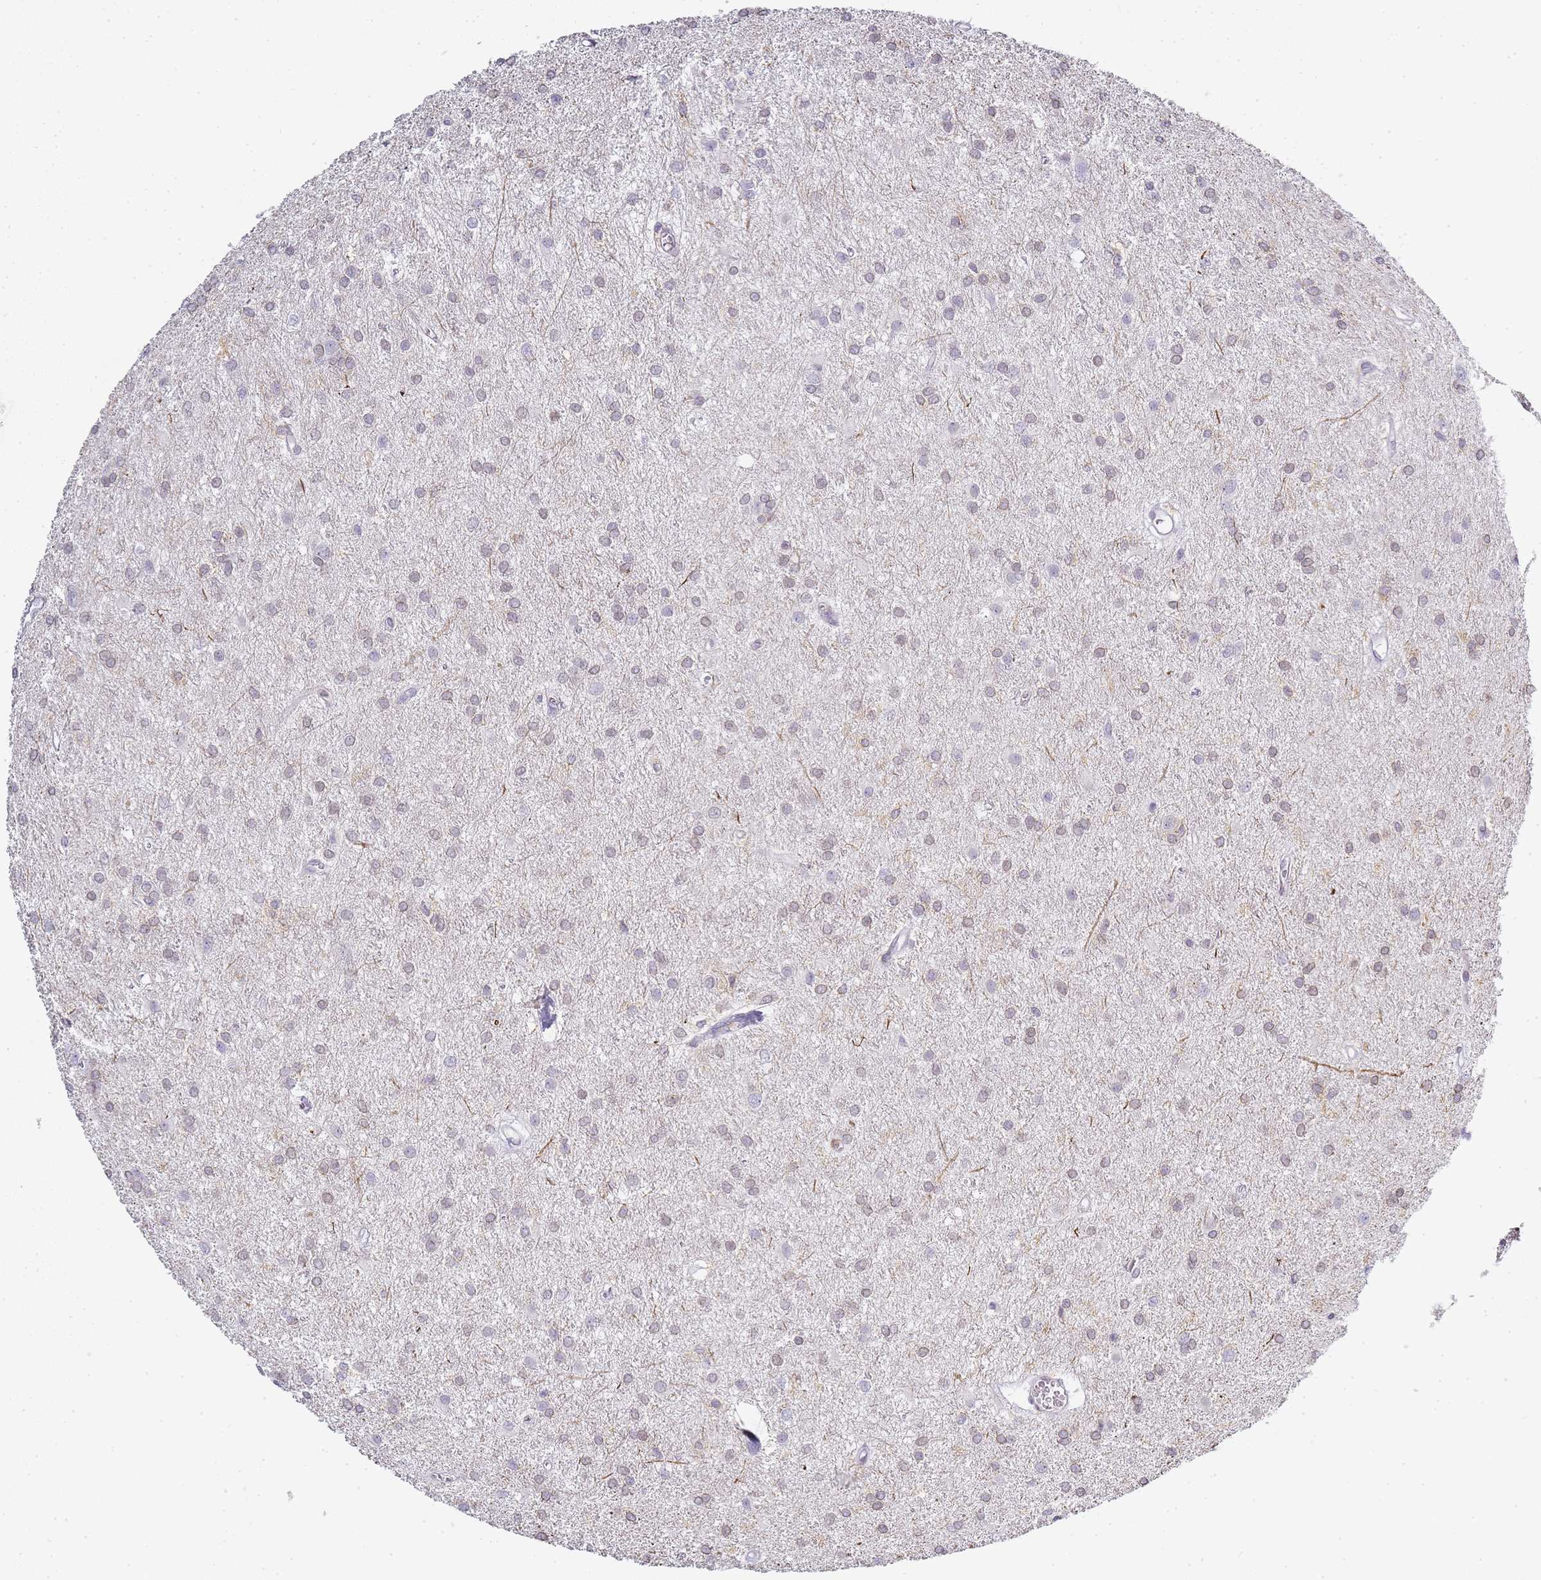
{"staining": {"intensity": "weak", "quantity": "<25%", "location": "nuclear"}, "tissue": "glioma", "cell_type": "Tumor cells", "image_type": "cancer", "snomed": [{"axis": "morphology", "description": "Glioma, malignant, High grade"}, {"axis": "topography", "description": "Brain"}], "caption": "IHC photomicrograph of malignant glioma (high-grade) stained for a protein (brown), which demonstrates no expression in tumor cells. The staining was performed using DAB to visualize the protein expression in brown, while the nuclei were stained in blue with hematoxylin (Magnification: 20x).", "gene": "JAKMIP1", "patient": {"sex": "female", "age": 50}}